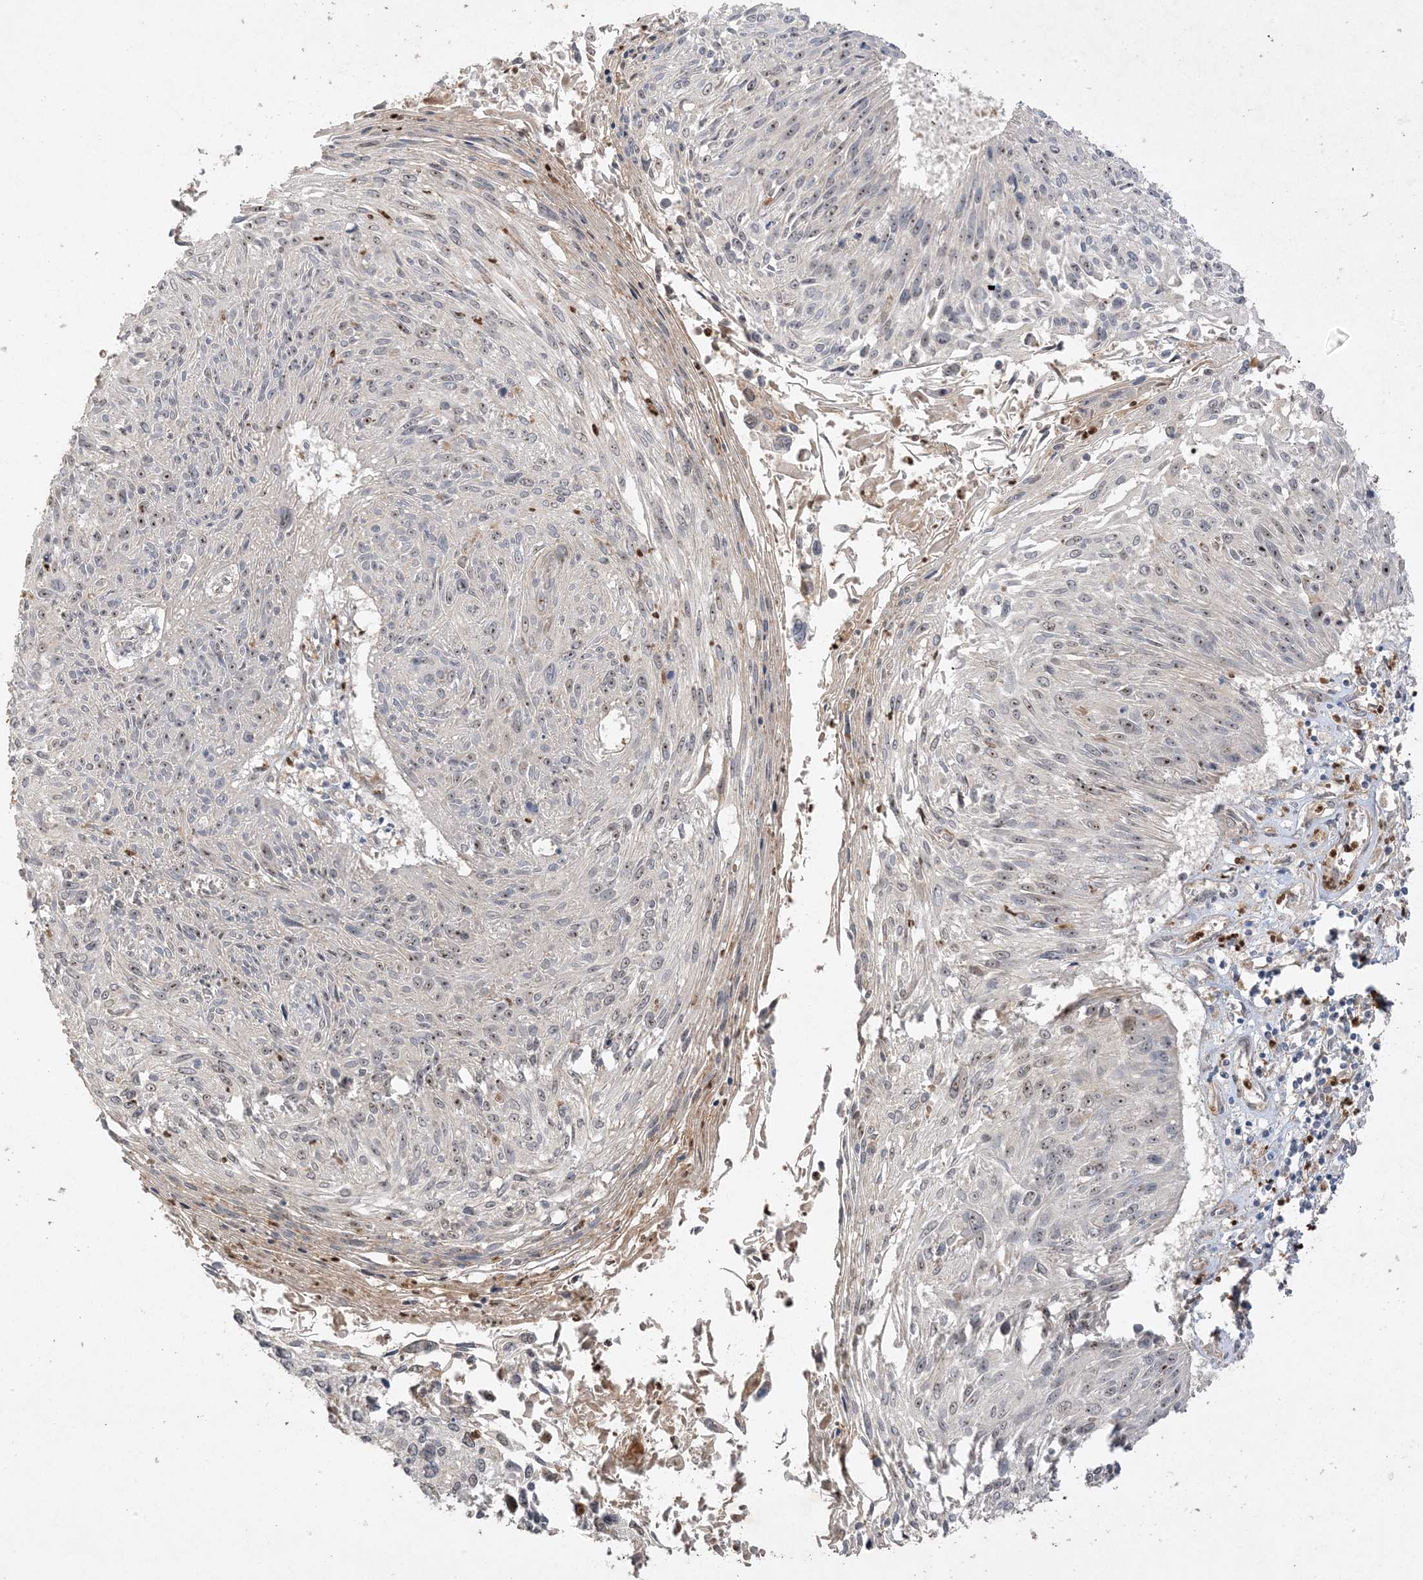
{"staining": {"intensity": "moderate", "quantity": "<25%", "location": "nuclear"}, "tissue": "cervical cancer", "cell_type": "Tumor cells", "image_type": "cancer", "snomed": [{"axis": "morphology", "description": "Squamous cell carcinoma, NOS"}, {"axis": "topography", "description": "Cervix"}], "caption": "Moderate nuclear protein expression is seen in approximately <25% of tumor cells in squamous cell carcinoma (cervical). (IHC, brightfield microscopy, high magnification).", "gene": "DDX18", "patient": {"sex": "female", "age": 51}}